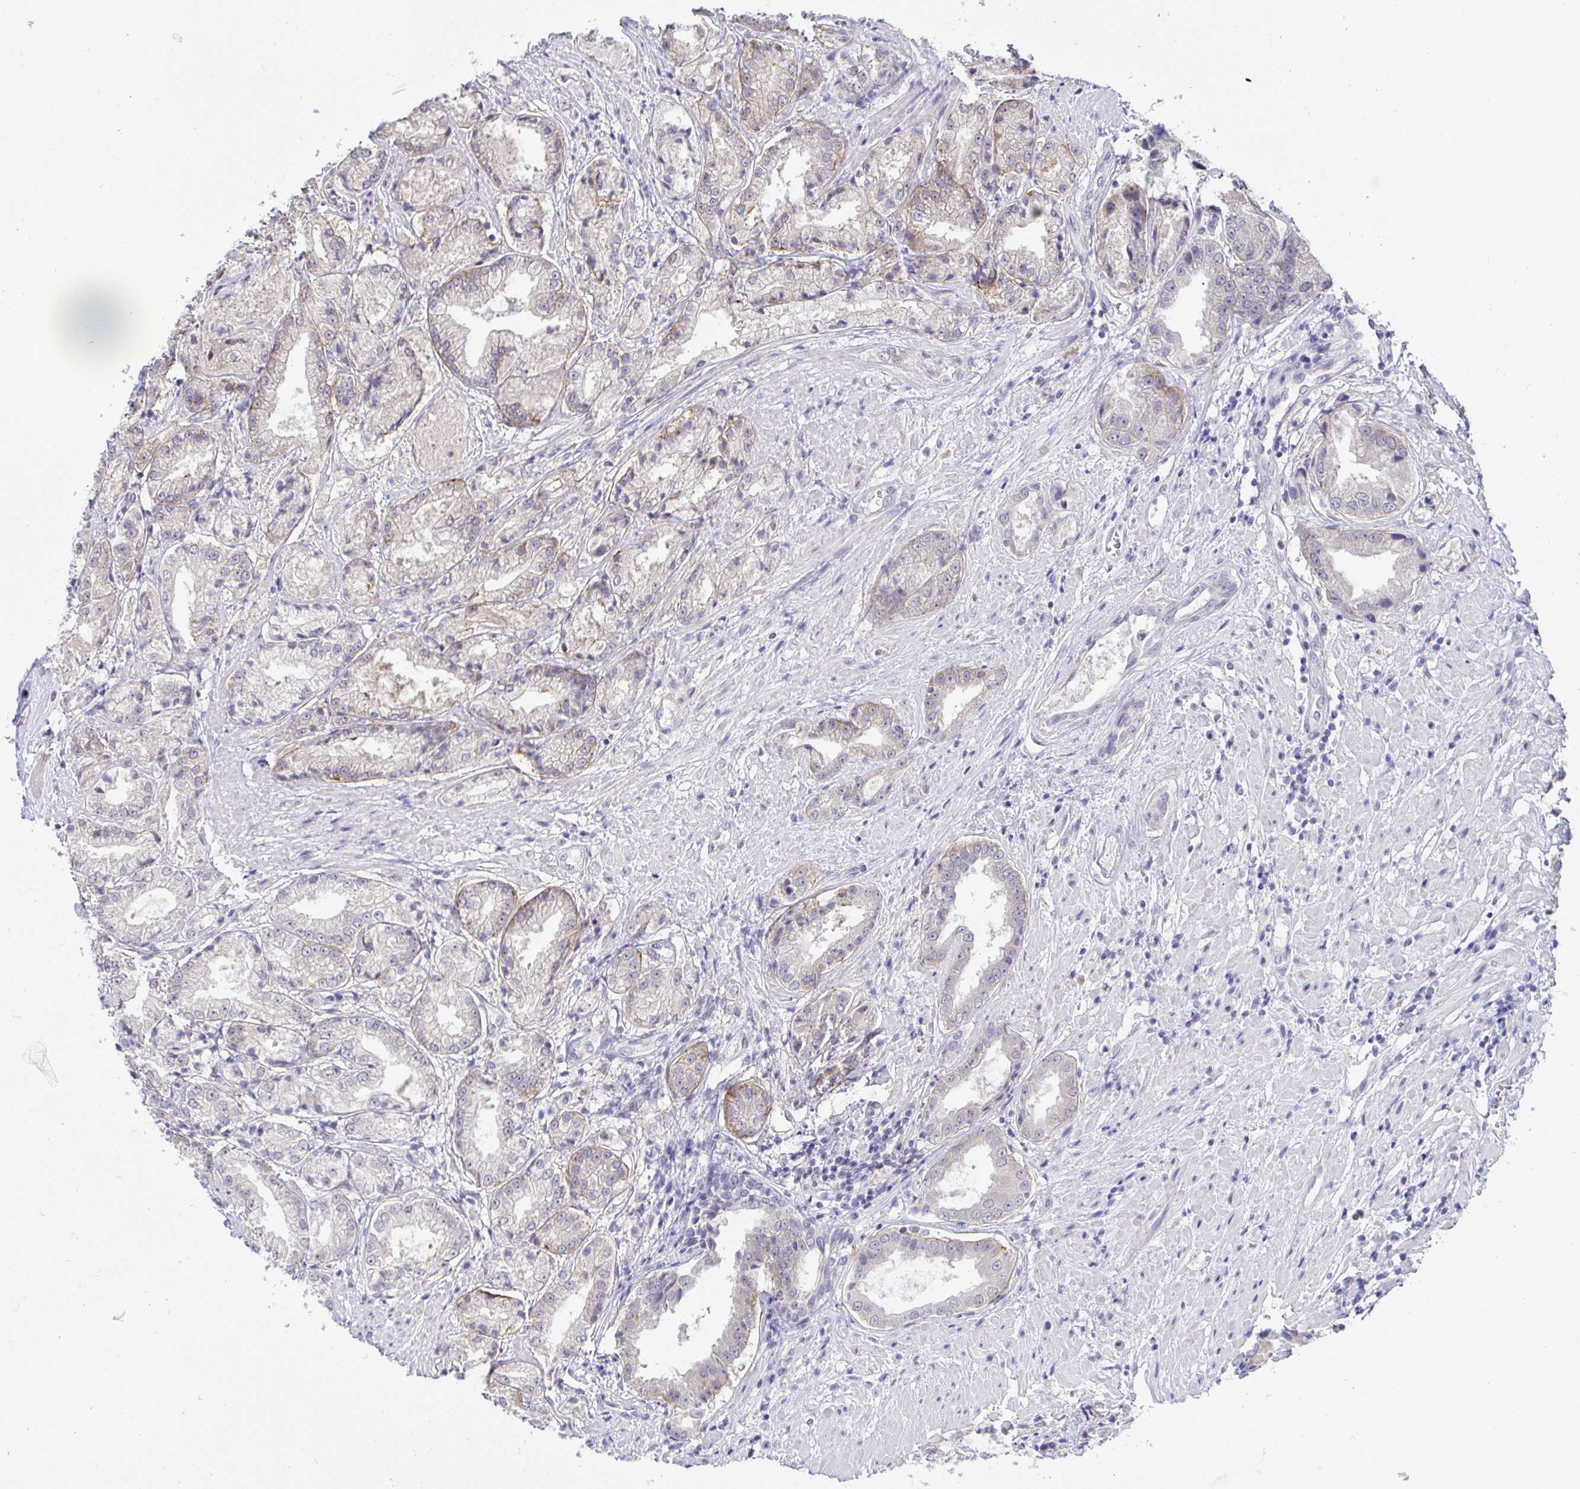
{"staining": {"intensity": "weak", "quantity": "<25%", "location": "cytoplasmic/membranous"}, "tissue": "prostate cancer", "cell_type": "Tumor cells", "image_type": "cancer", "snomed": [{"axis": "morphology", "description": "Adenocarcinoma, High grade"}, {"axis": "topography", "description": "Prostate"}], "caption": "An image of human prostate cancer is negative for staining in tumor cells. (Immunohistochemistry, brightfield microscopy, high magnification).", "gene": "TMEM41A", "patient": {"sex": "male", "age": 61}}